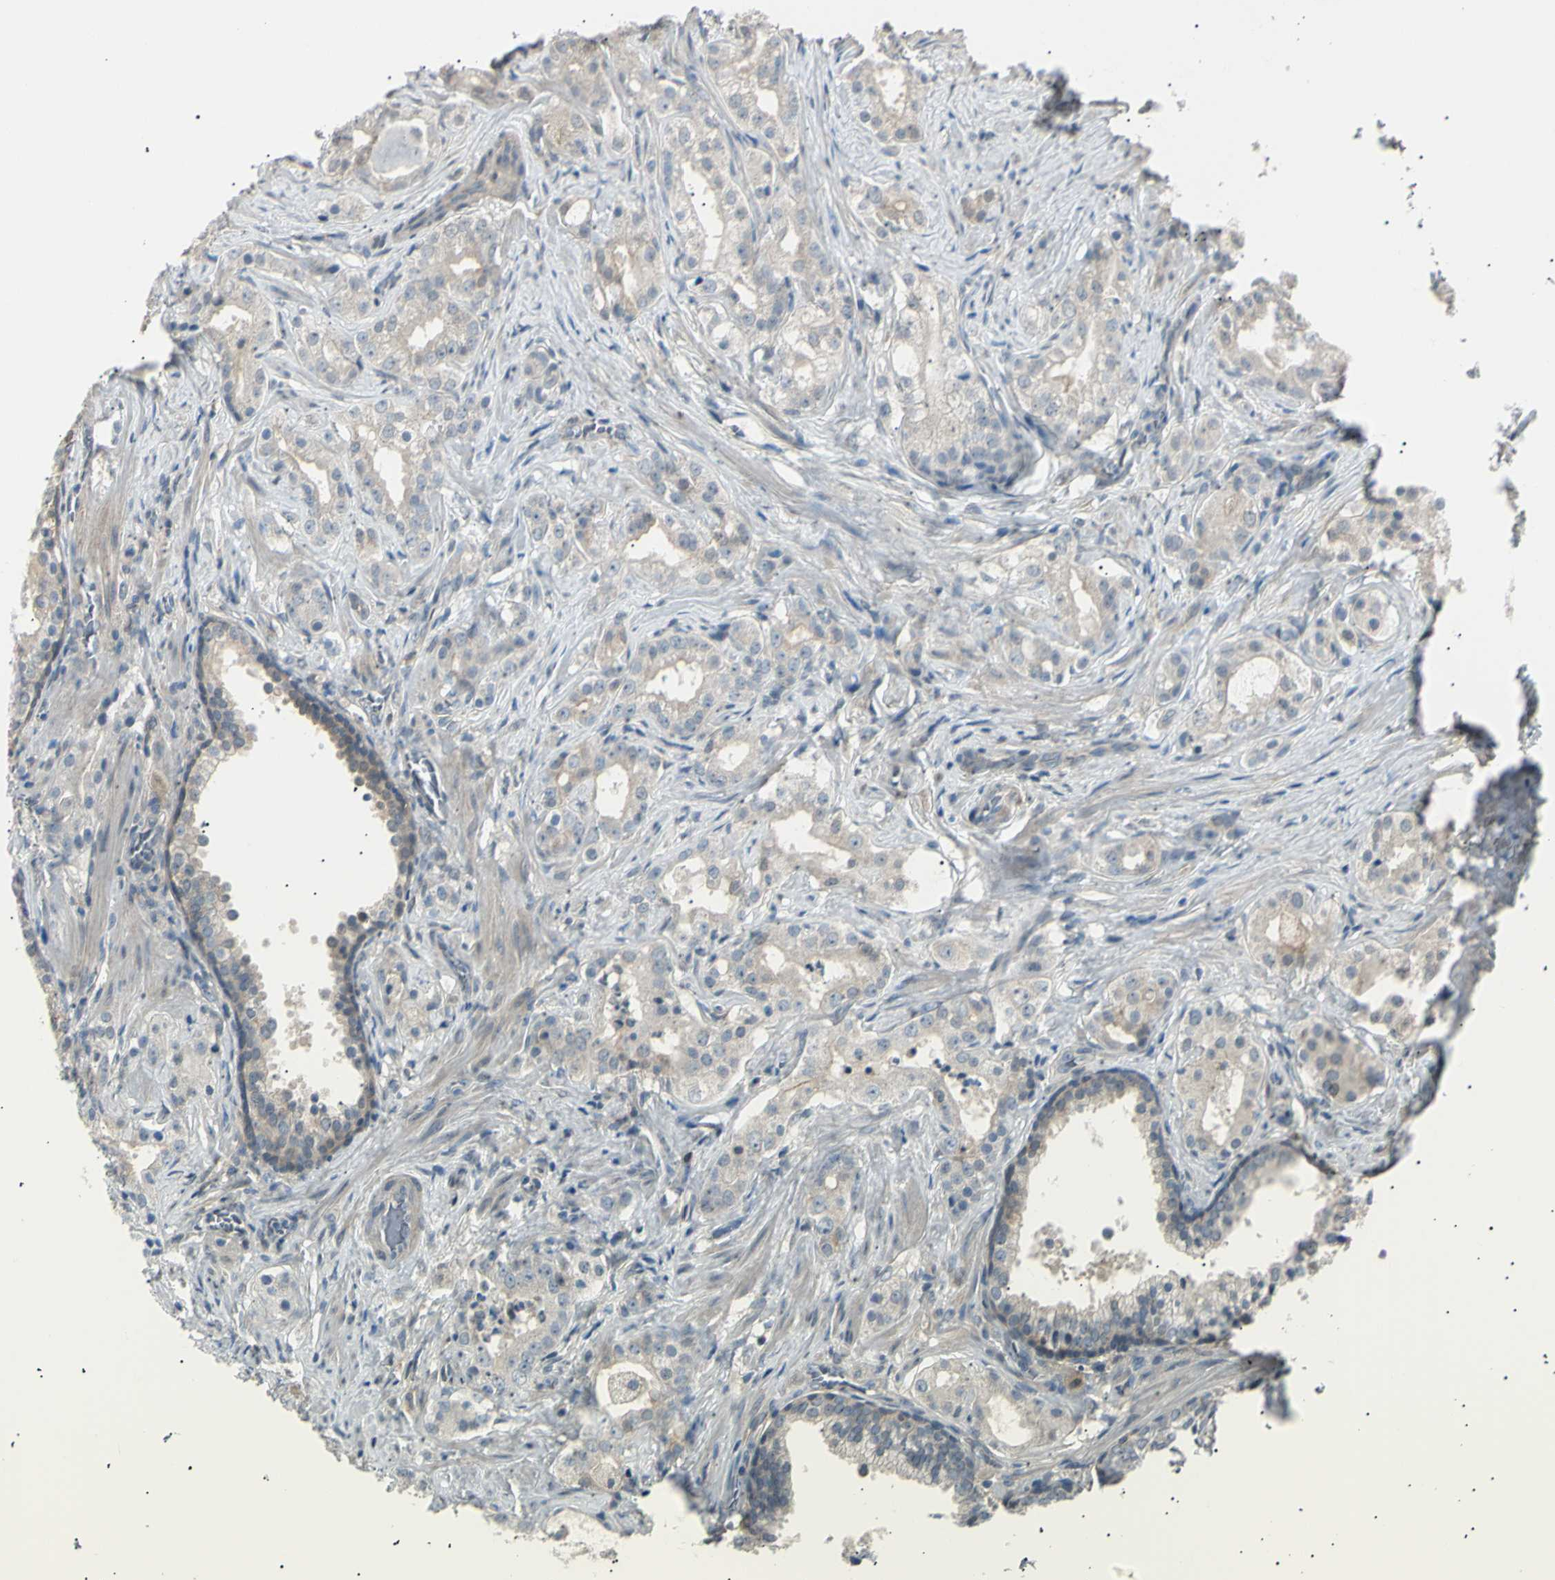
{"staining": {"intensity": "weak", "quantity": "<25%", "location": "cytoplasmic/membranous"}, "tissue": "prostate cancer", "cell_type": "Tumor cells", "image_type": "cancer", "snomed": [{"axis": "morphology", "description": "Adenocarcinoma, Low grade"}, {"axis": "topography", "description": "Prostate"}], "caption": "Prostate cancer (low-grade adenocarcinoma) was stained to show a protein in brown. There is no significant positivity in tumor cells.", "gene": "LHPP", "patient": {"sex": "male", "age": 59}}